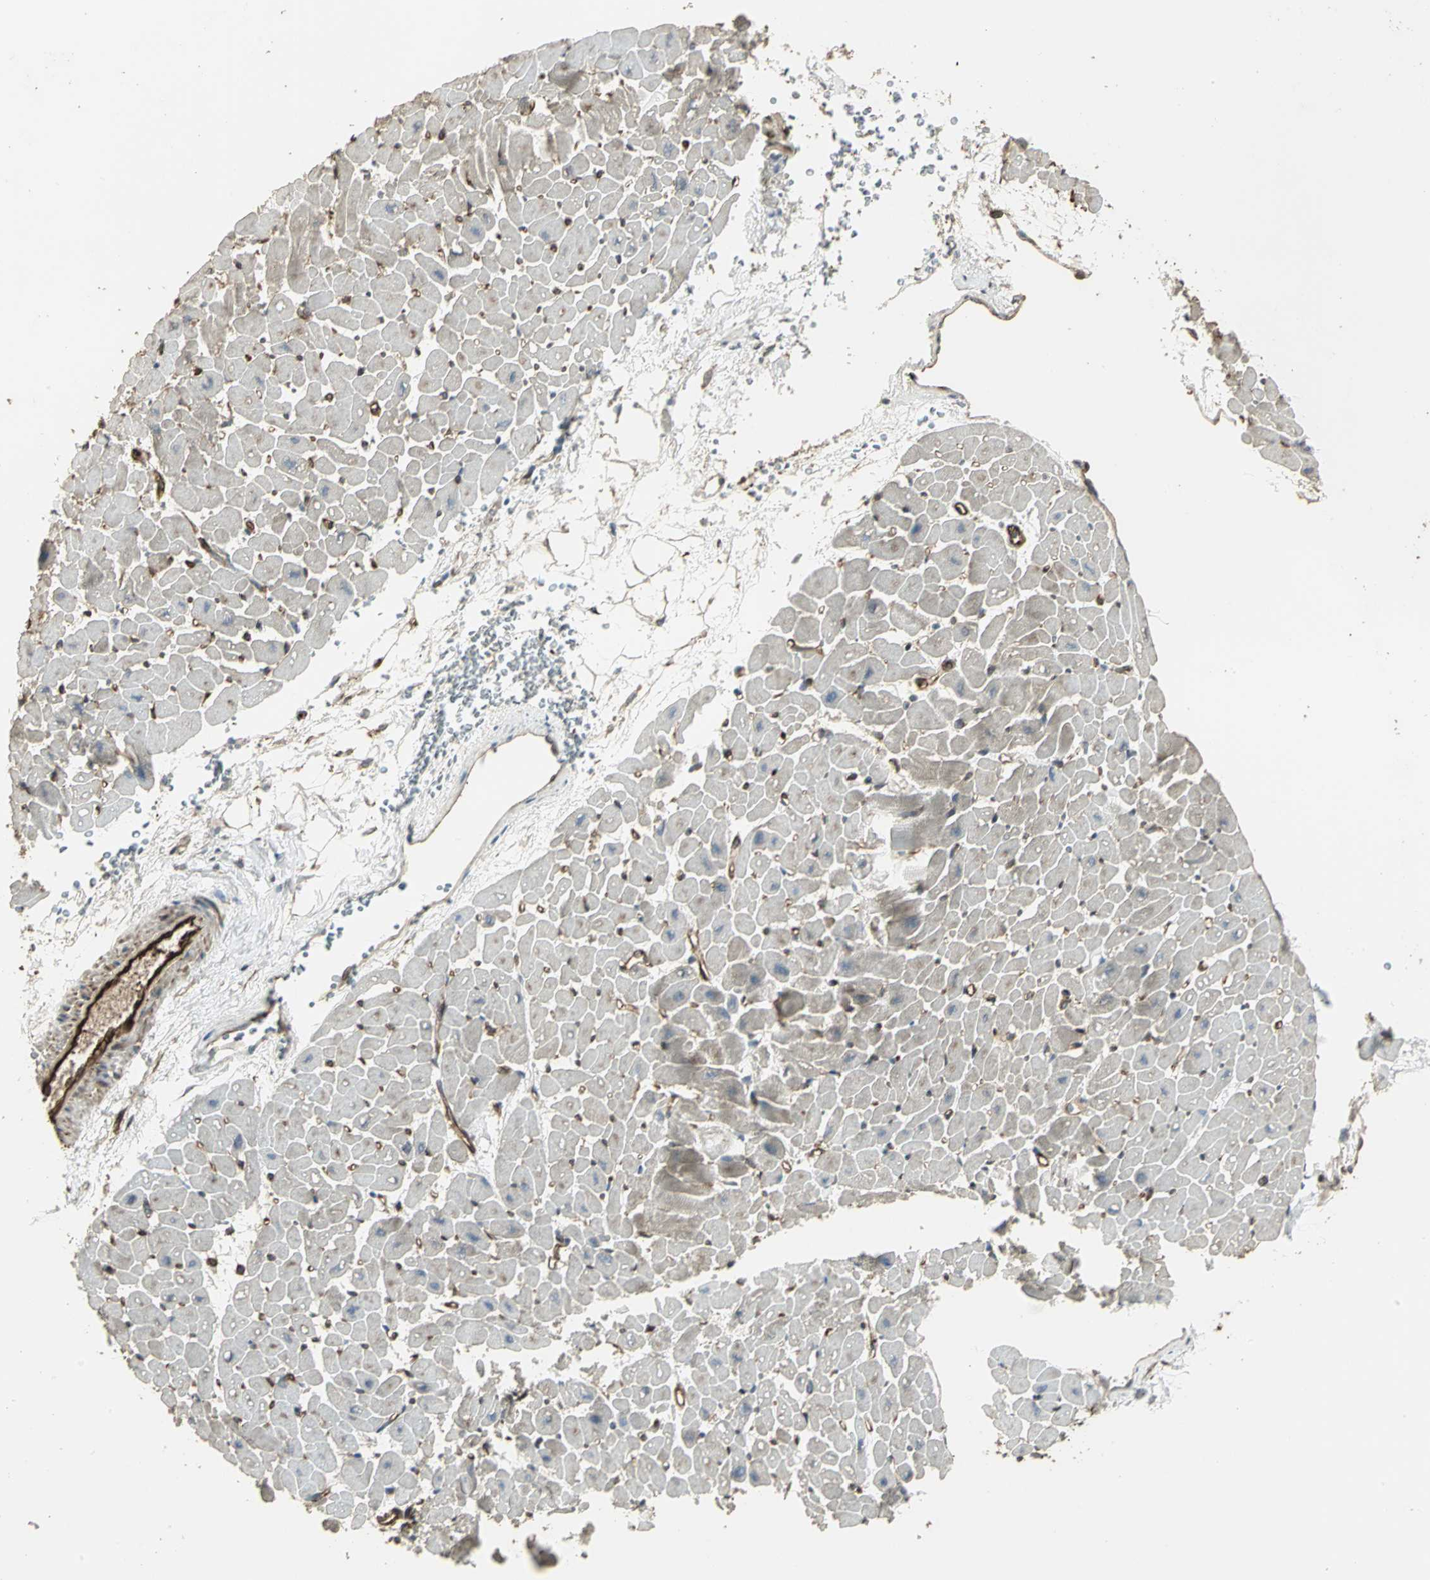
{"staining": {"intensity": "weak", "quantity": "25%-75%", "location": "cytoplasmic/membranous"}, "tissue": "heart muscle", "cell_type": "Cardiomyocytes", "image_type": "normal", "snomed": [{"axis": "morphology", "description": "Normal tissue, NOS"}, {"axis": "topography", "description": "Heart"}], "caption": "Cardiomyocytes reveal weak cytoplasmic/membranous positivity in about 25%-75% of cells in benign heart muscle. Using DAB (brown) and hematoxylin (blue) stains, captured at high magnification using brightfield microscopy.", "gene": "PRXL2B", "patient": {"sex": "male", "age": 45}}